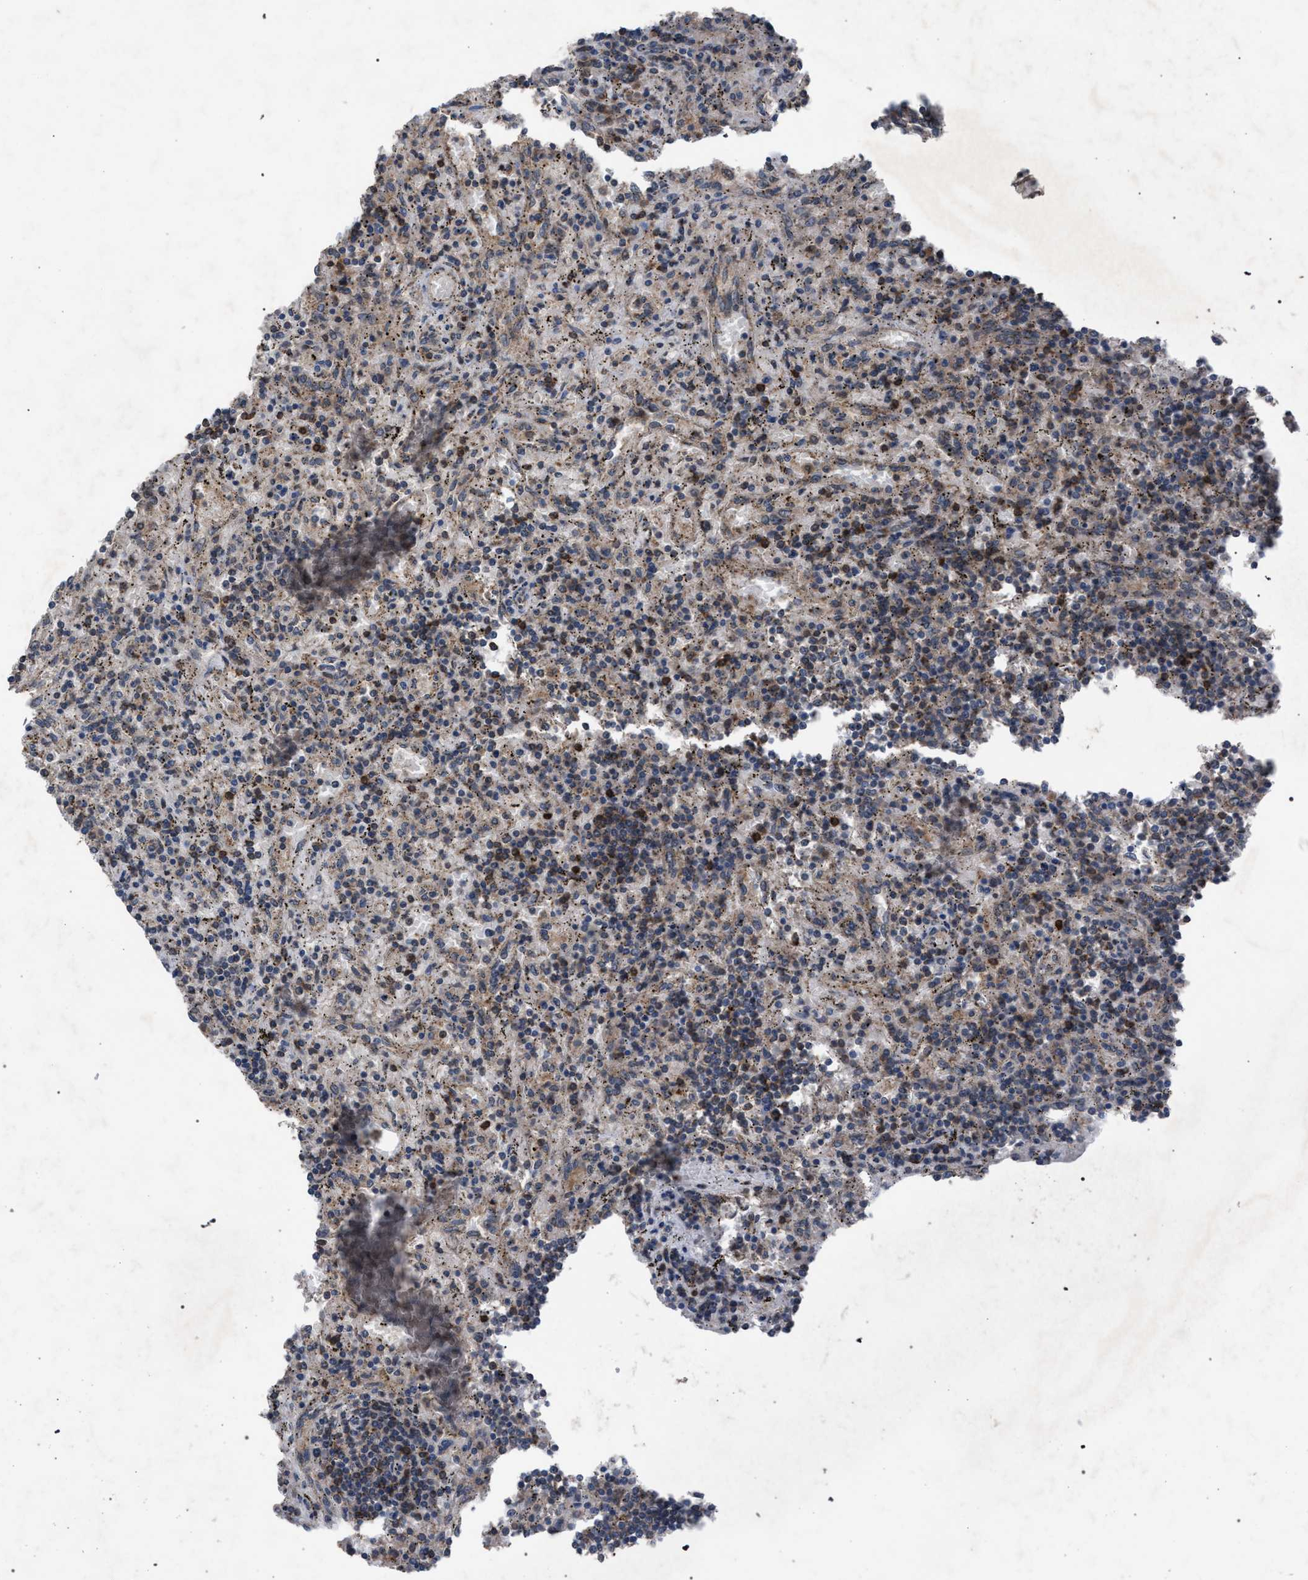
{"staining": {"intensity": "strong", "quantity": "25%-75%", "location": "cytoplasmic/membranous"}, "tissue": "lymphoma", "cell_type": "Tumor cells", "image_type": "cancer", "snomed": [{"axis": "morphology", "description": "Malignant lymphoma, non-Hodgkin's type, Low grade"}, {"axis": "topography", "description": "Spleen"}], "caption": "Protein analysis of lymphoma tissue shows strong cytoplasmic/membranous staining in approximately 25%-75% of tumor cells.", "gene": "HSD17B4", "patient": {"sex": "male", "age": 76}}